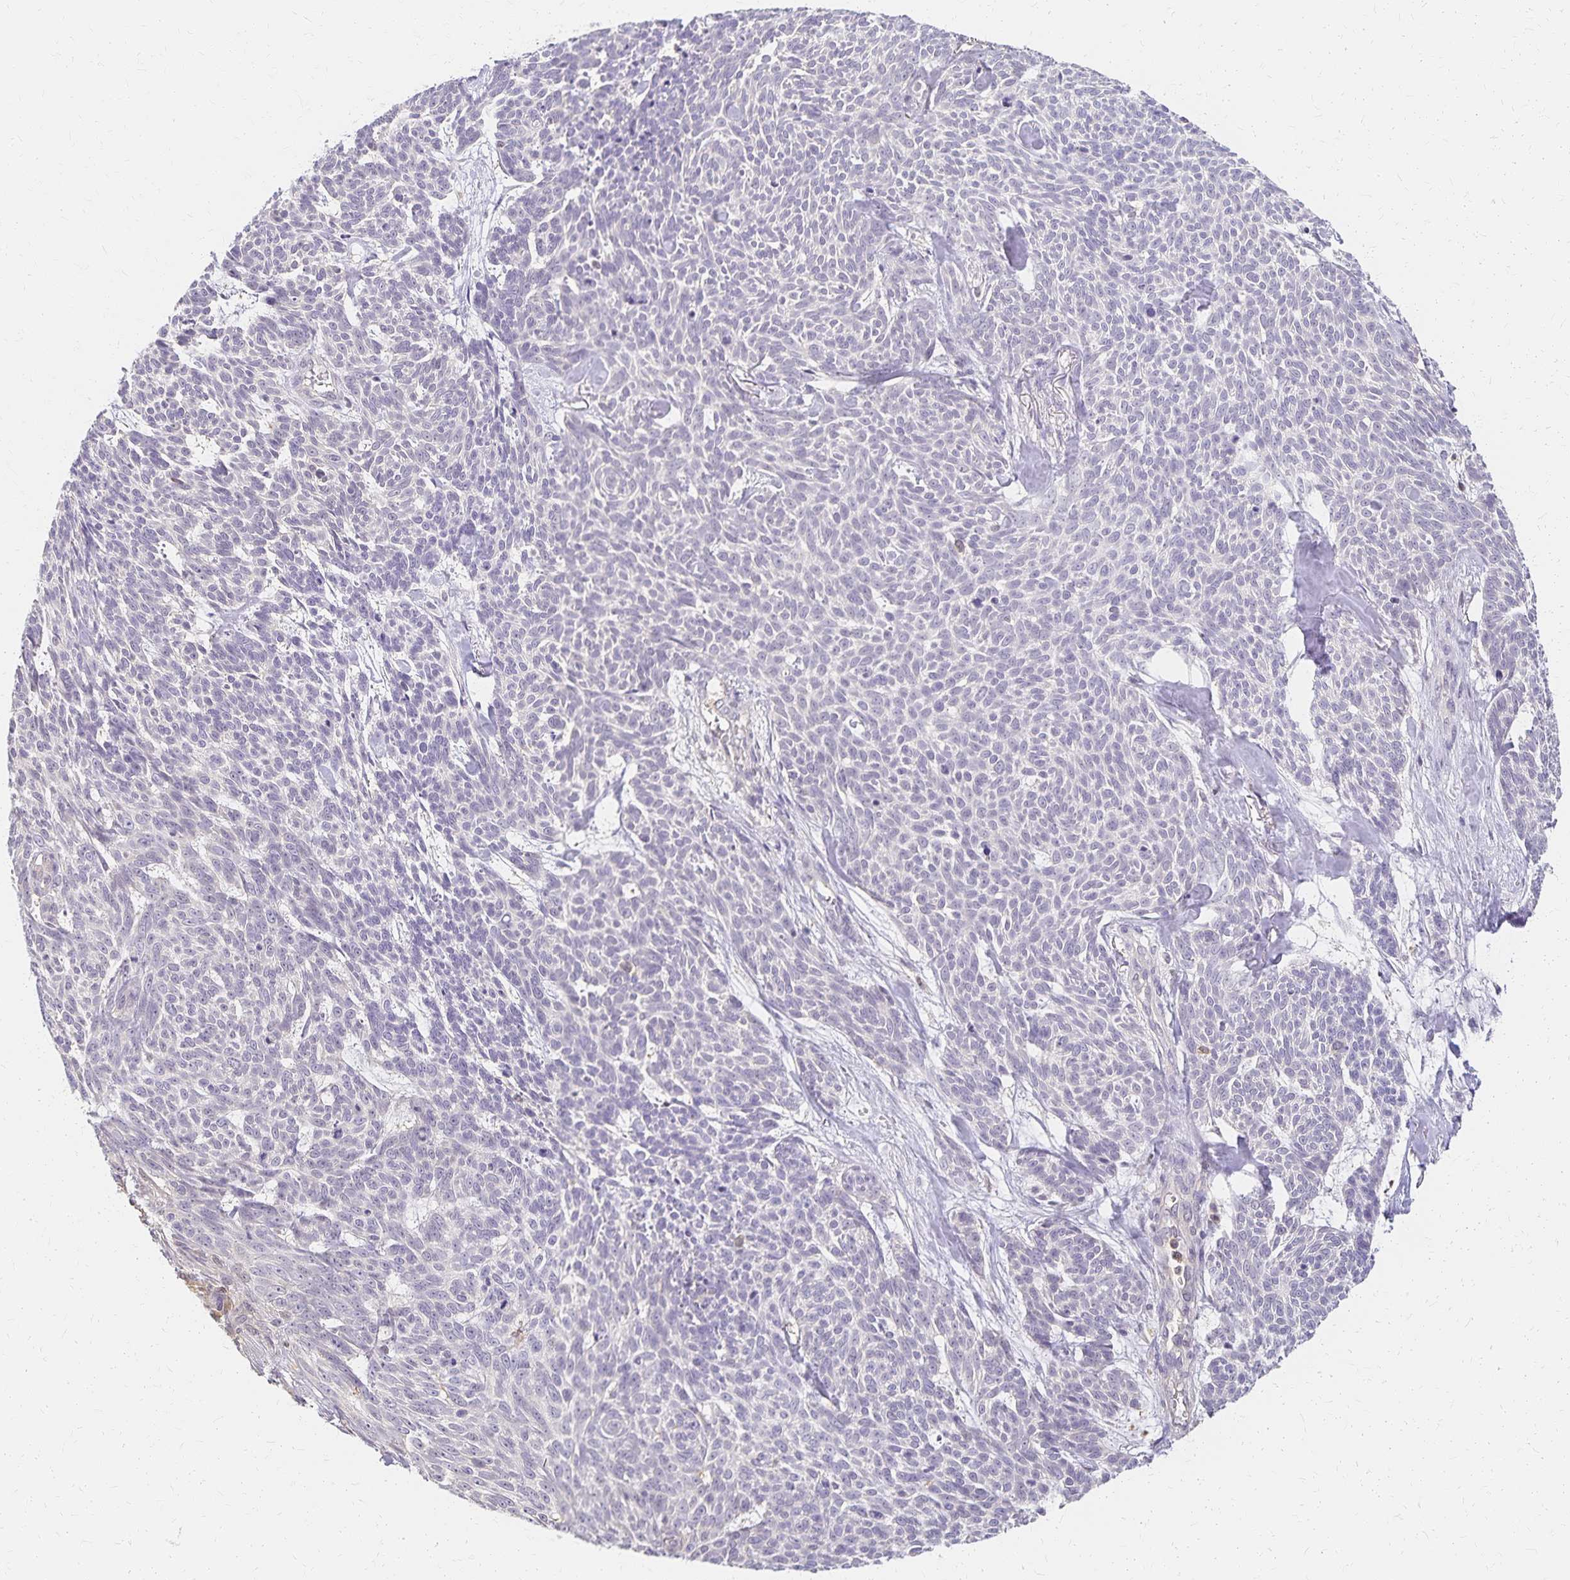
{"staining": {"intensity": "negative", "quantity": "none", "location": "none"}, "tissue": "skin cancer", "cell_type": "Tumor cells", "image_type": "cancer", "snomed": [{"axis": "morphology", "description": "Basal cell carcinoma"}, {"axis": "topography", "description": "Skin"}], "caption": "Immunohistochemistry of human basal cell carcinoma (skin) reveals no positivity in tumor cells. (Stains: DAB (3,3'-diaminobenzidine) IHC with hematoxylin counter stain, Microscopy: brightfield microscopy at high magnification).", "gene": "AZGP1", "patient": {"sex": "female", "age": 93}}